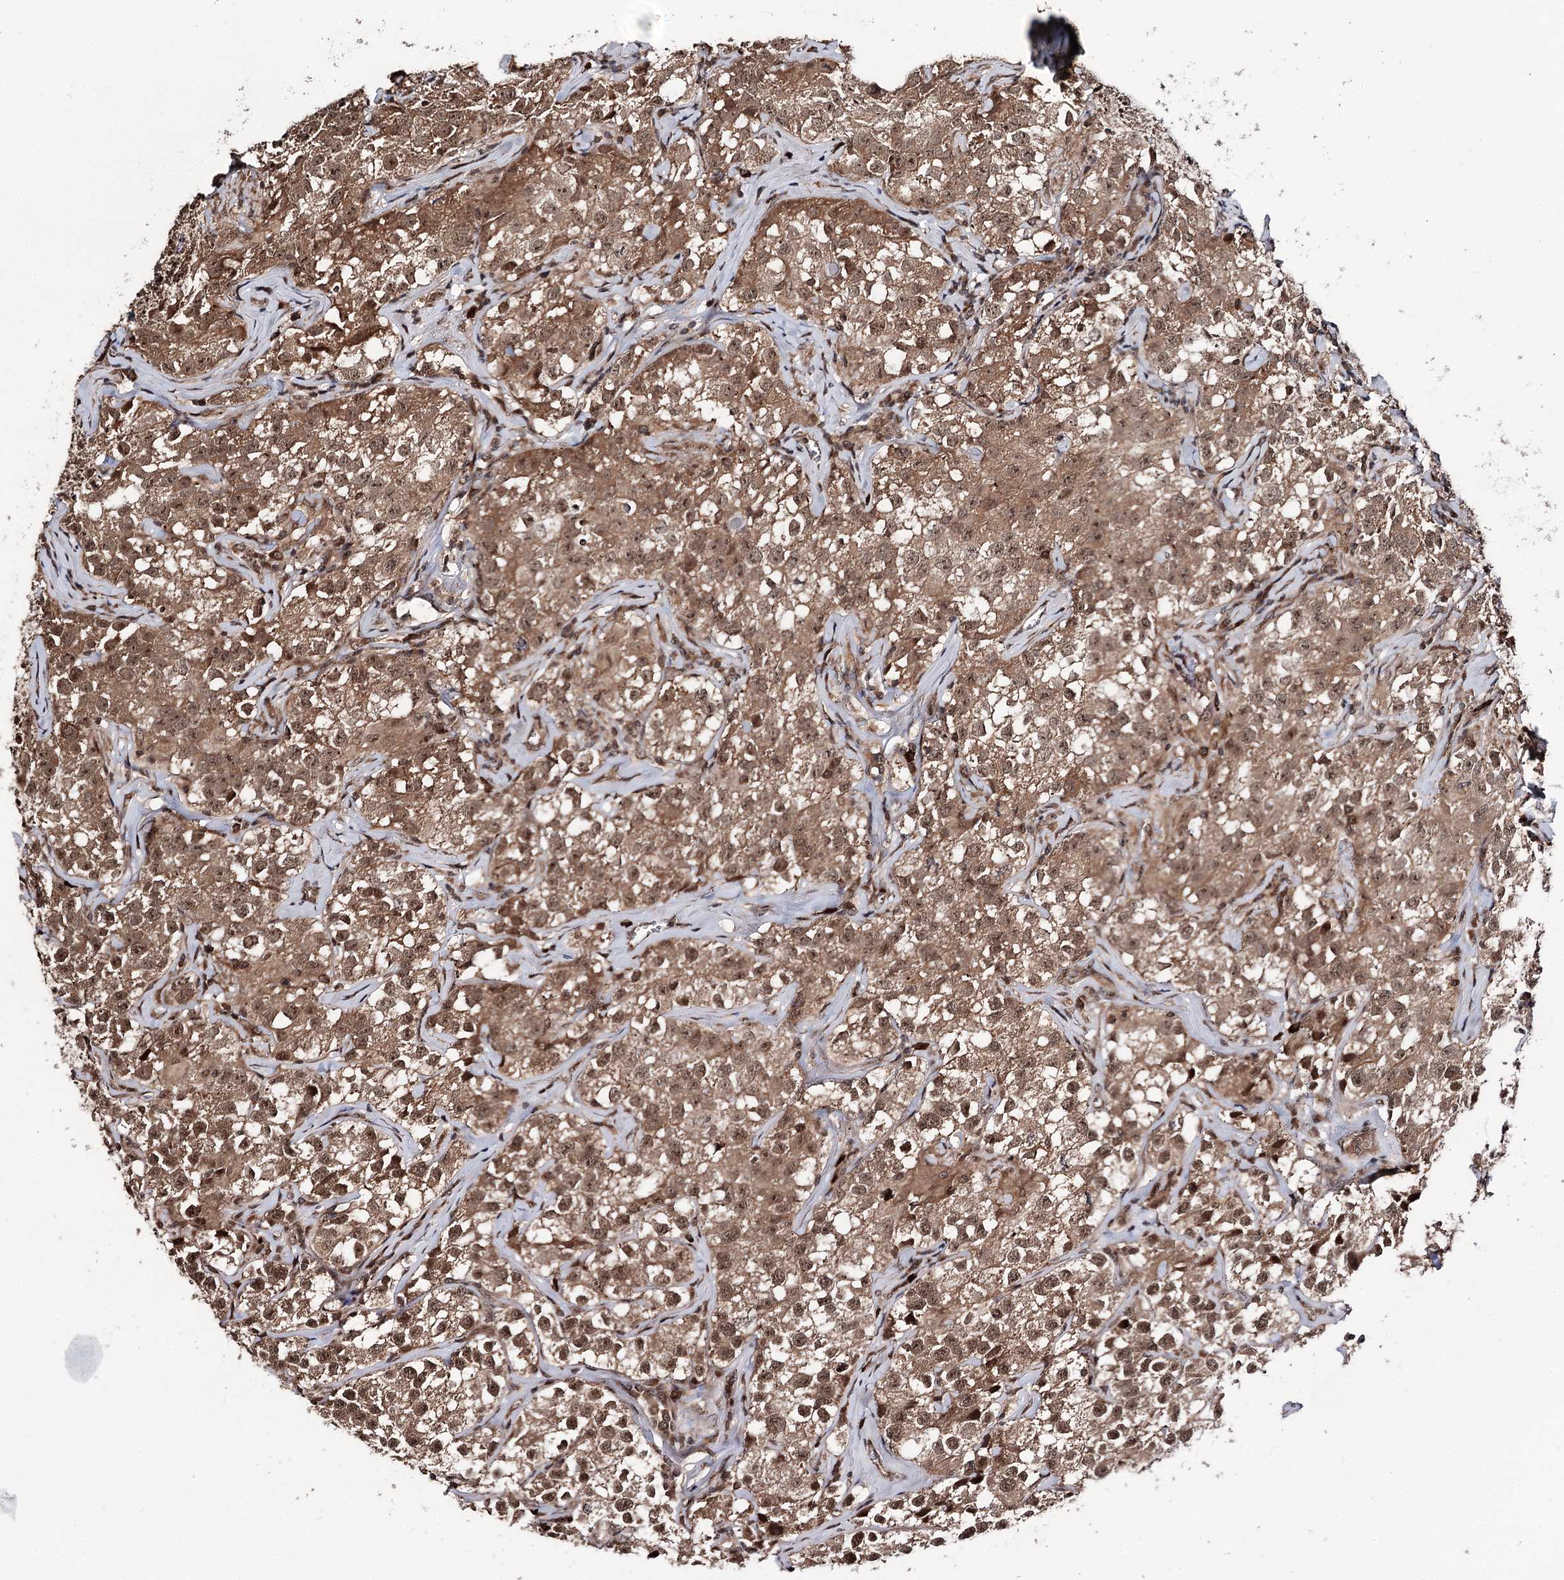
{"staining": {"intensity": "moderate", "quantity": ">75%", "location": "cytoplasmic/membranous,nuclear"}, "tissue": "testis cancer", "cell_type": "Tumor cells", "image_type": "cancer", "snomed": [{"axis": "morphology", "description": "Seminoma, NOS"}, {"axis": "morphology", "description": "Carcinoma, Embryonal, NOS"}, {"axis": "topography", "description": "Testis"}], "caption": "Immunohistochemistry photomicrograph of neoplastic tissue: human testis cancer (seminoma) stained using IHC demonstrates medium levels of moderate protein expression localized specifically in the cytoplasmic/membranous and nuclear of tumor cells, appearing as a cytoplasmic/membranous and nuclear brown color.", "gene": "FAM53B", "patient": {"sex": "male", "age": 43}}